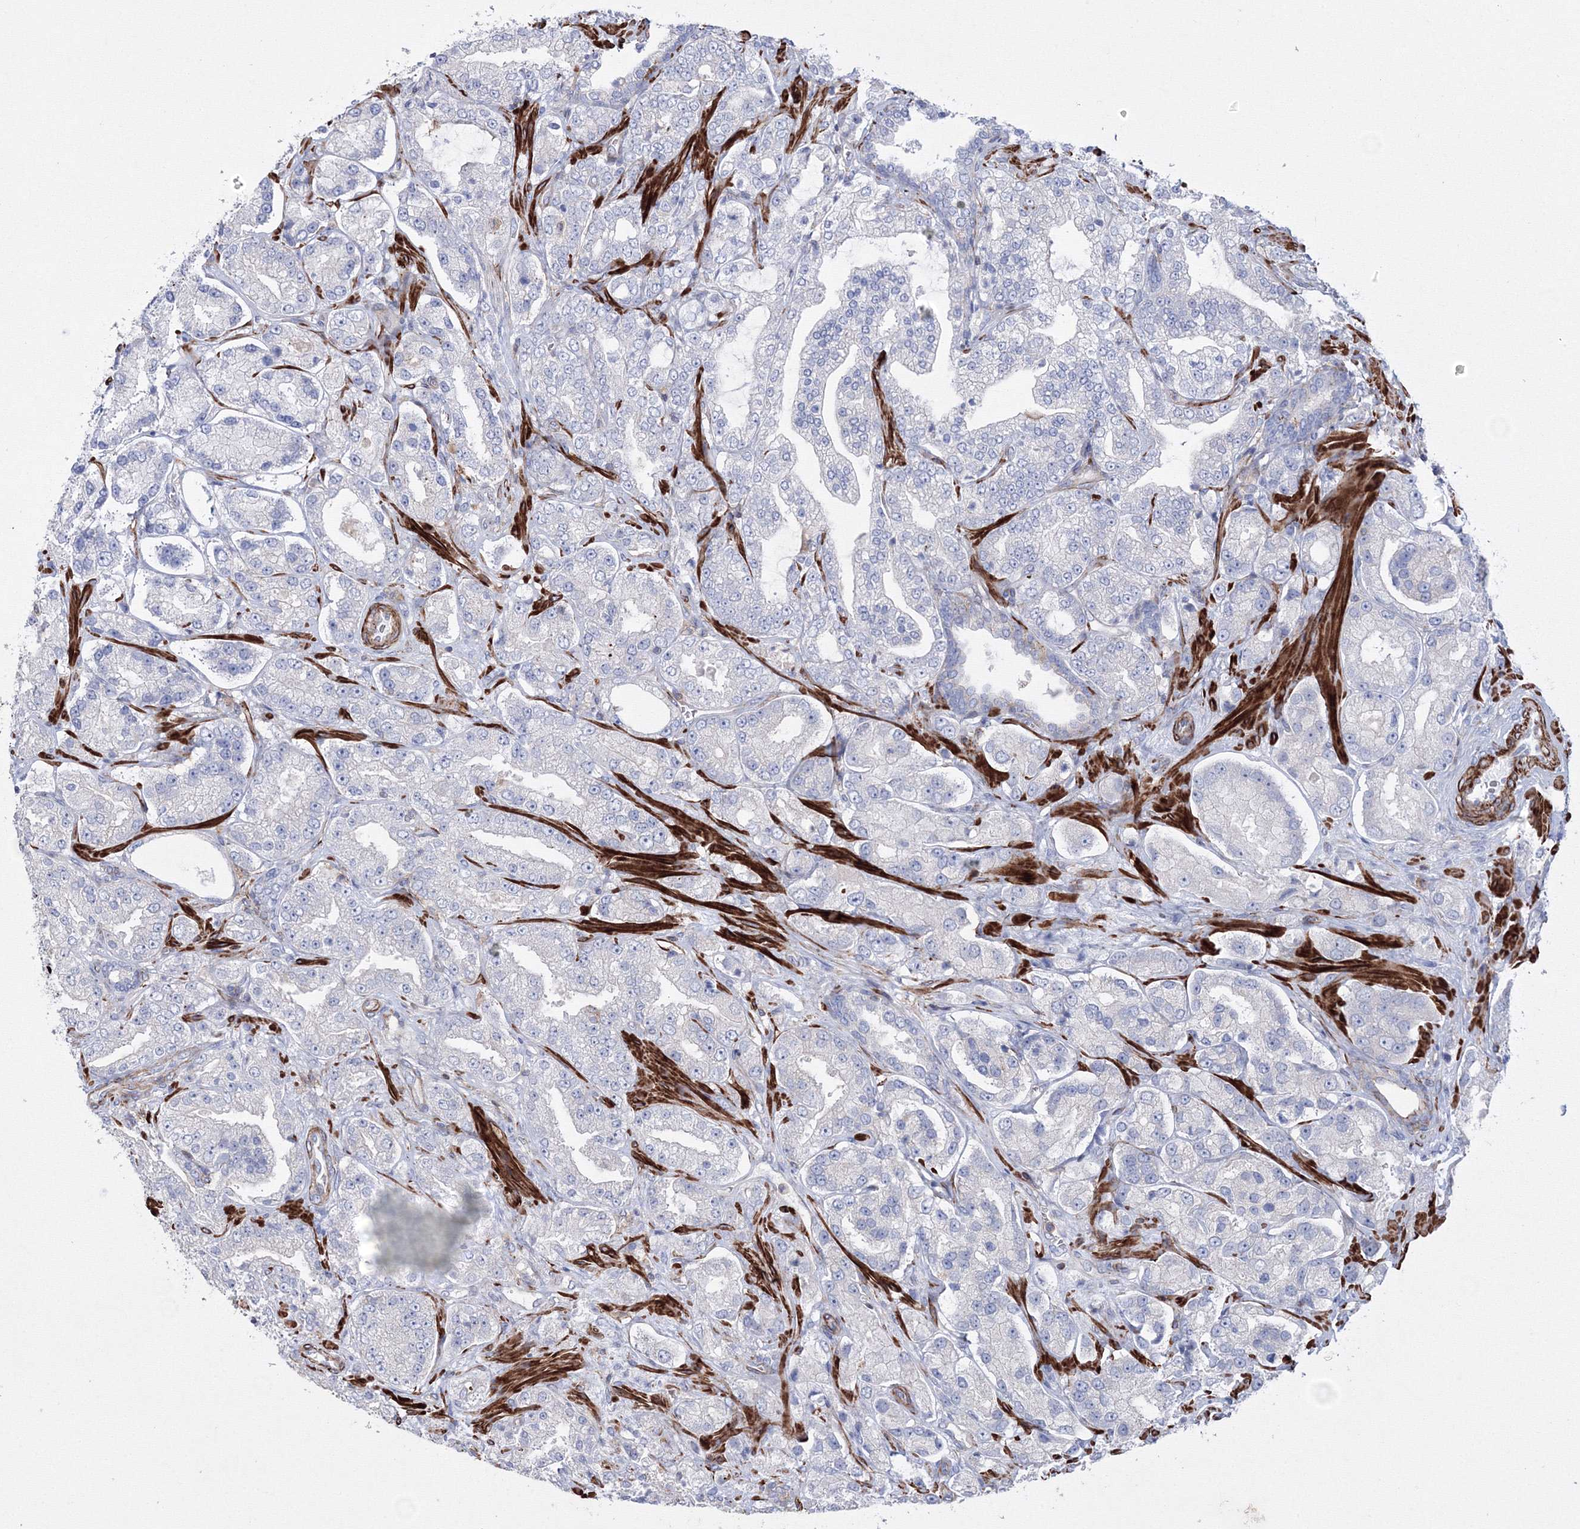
{"staining": {"intensity": "negative", "quantity": "none", "location": "none"}, "tissue": "prostate cancer", "cell_type": "Tumor cells", "image_type": "cancer", "snomed": [{"axis": "morphology", "description": "Adenocarcinoma, High grade"}, {"axis": "topography", "description": "Prostate"}], "caption": "Human prostate cancer stained for a protein using IHC reveals no staining in tumor cells.", "gene": "GPR82", "patient": {"sex": "male", "age": 64}}